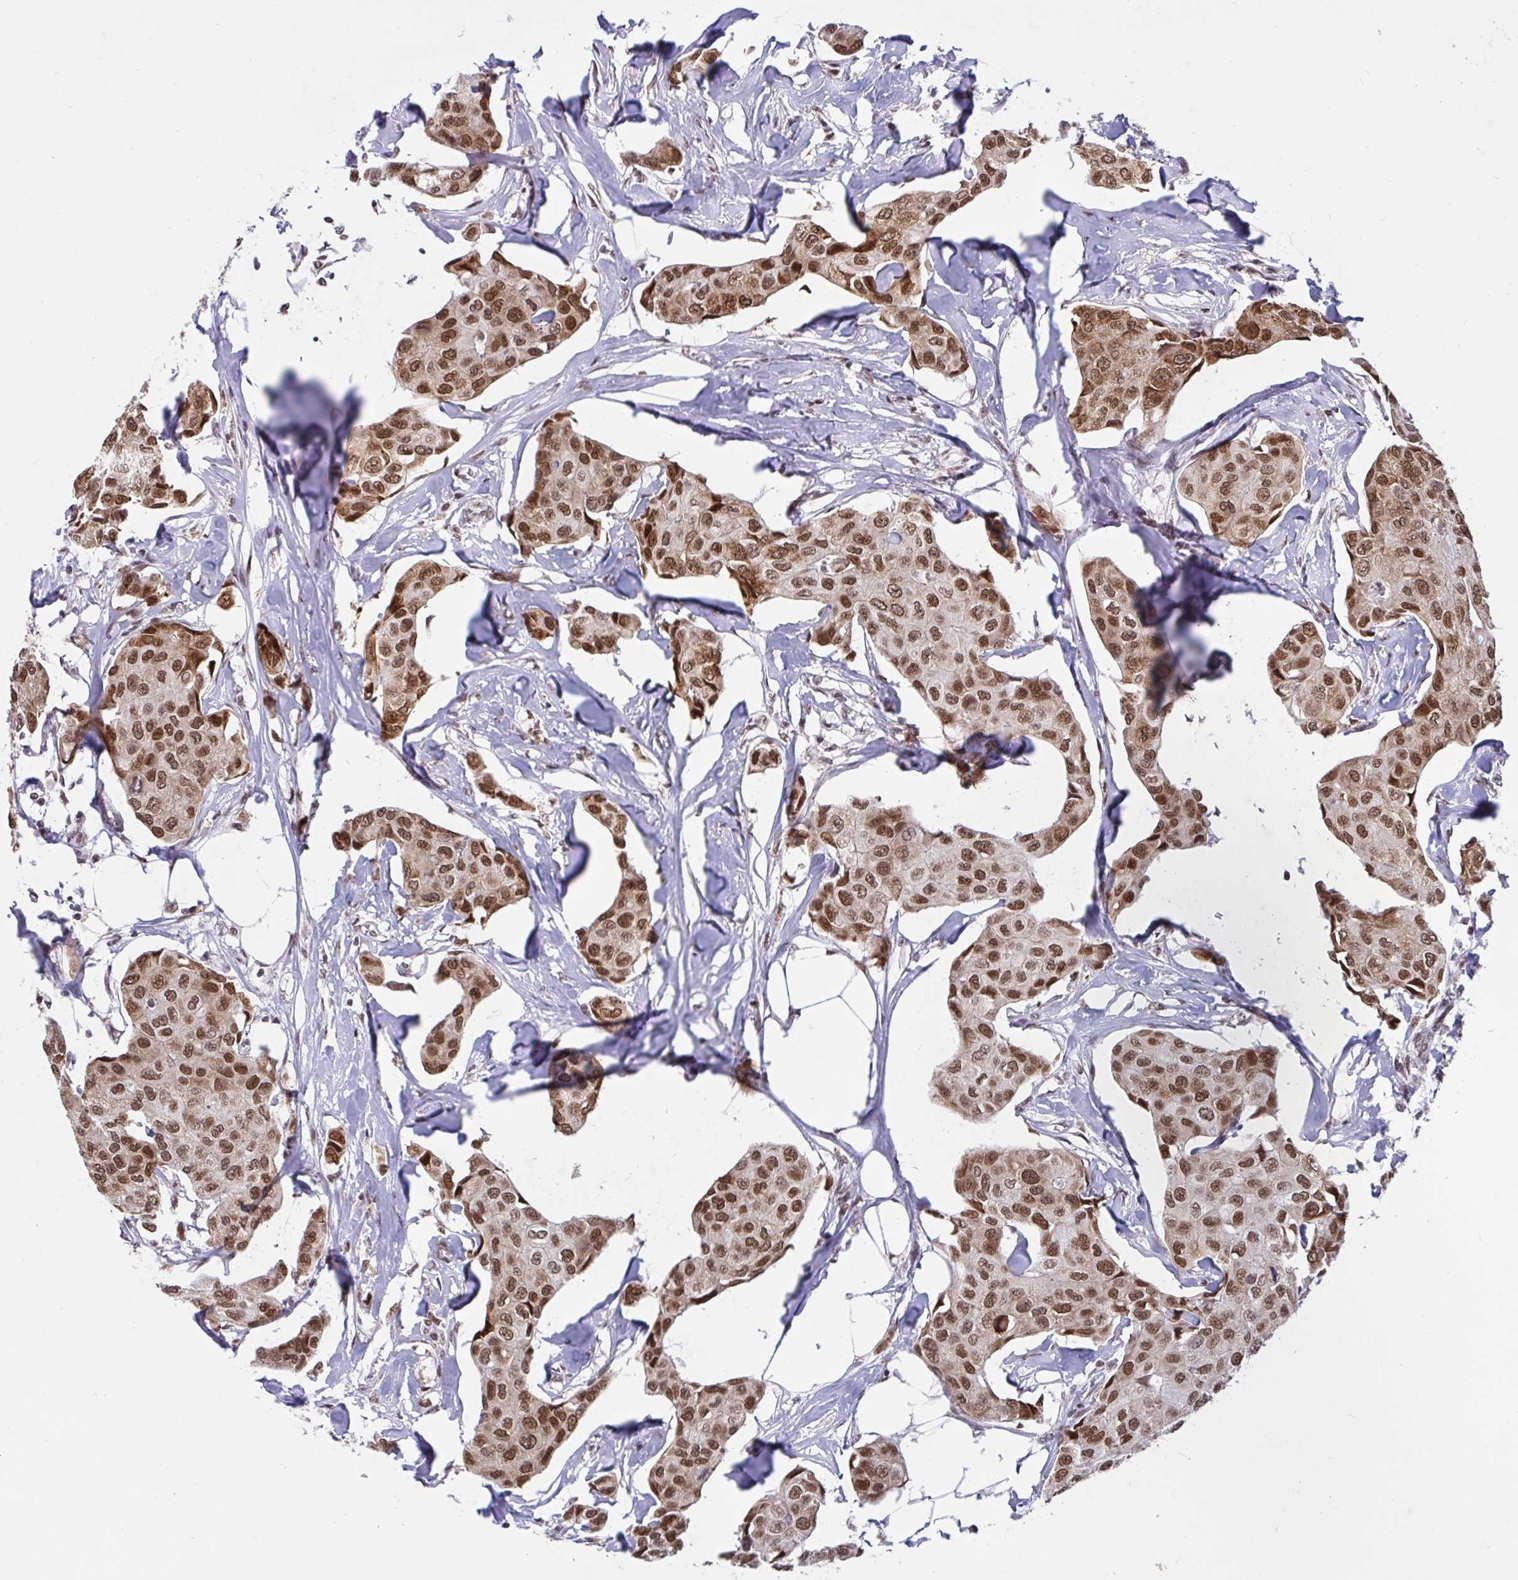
{"staining": {"intensity": "moderate", "quantity": ">75%", "location": "nuclear"}, "tissue": "breast cancer", "cell_type": "Tumor cells", "image_type": "cancer", "snomed": [{"axis": "morphology", "description": "Duct carcinoma"}, {"axis": "topography", "description": "Breast"}, {"axis": "topography", "description": "Lymph node"}], "caption": "High-magnification brightfield microscopy of infiltrating ductal carcinoma (breast) stained with DAB (3,3'-diaminobenzidine) (brown) and counterstained with hematoxylin (blue). tumor cells exhibit moderate nuclear expression is present in approximately>75% of cells.", "gene": "PHF10", "patient": {"sex": "female", "age": 80}}